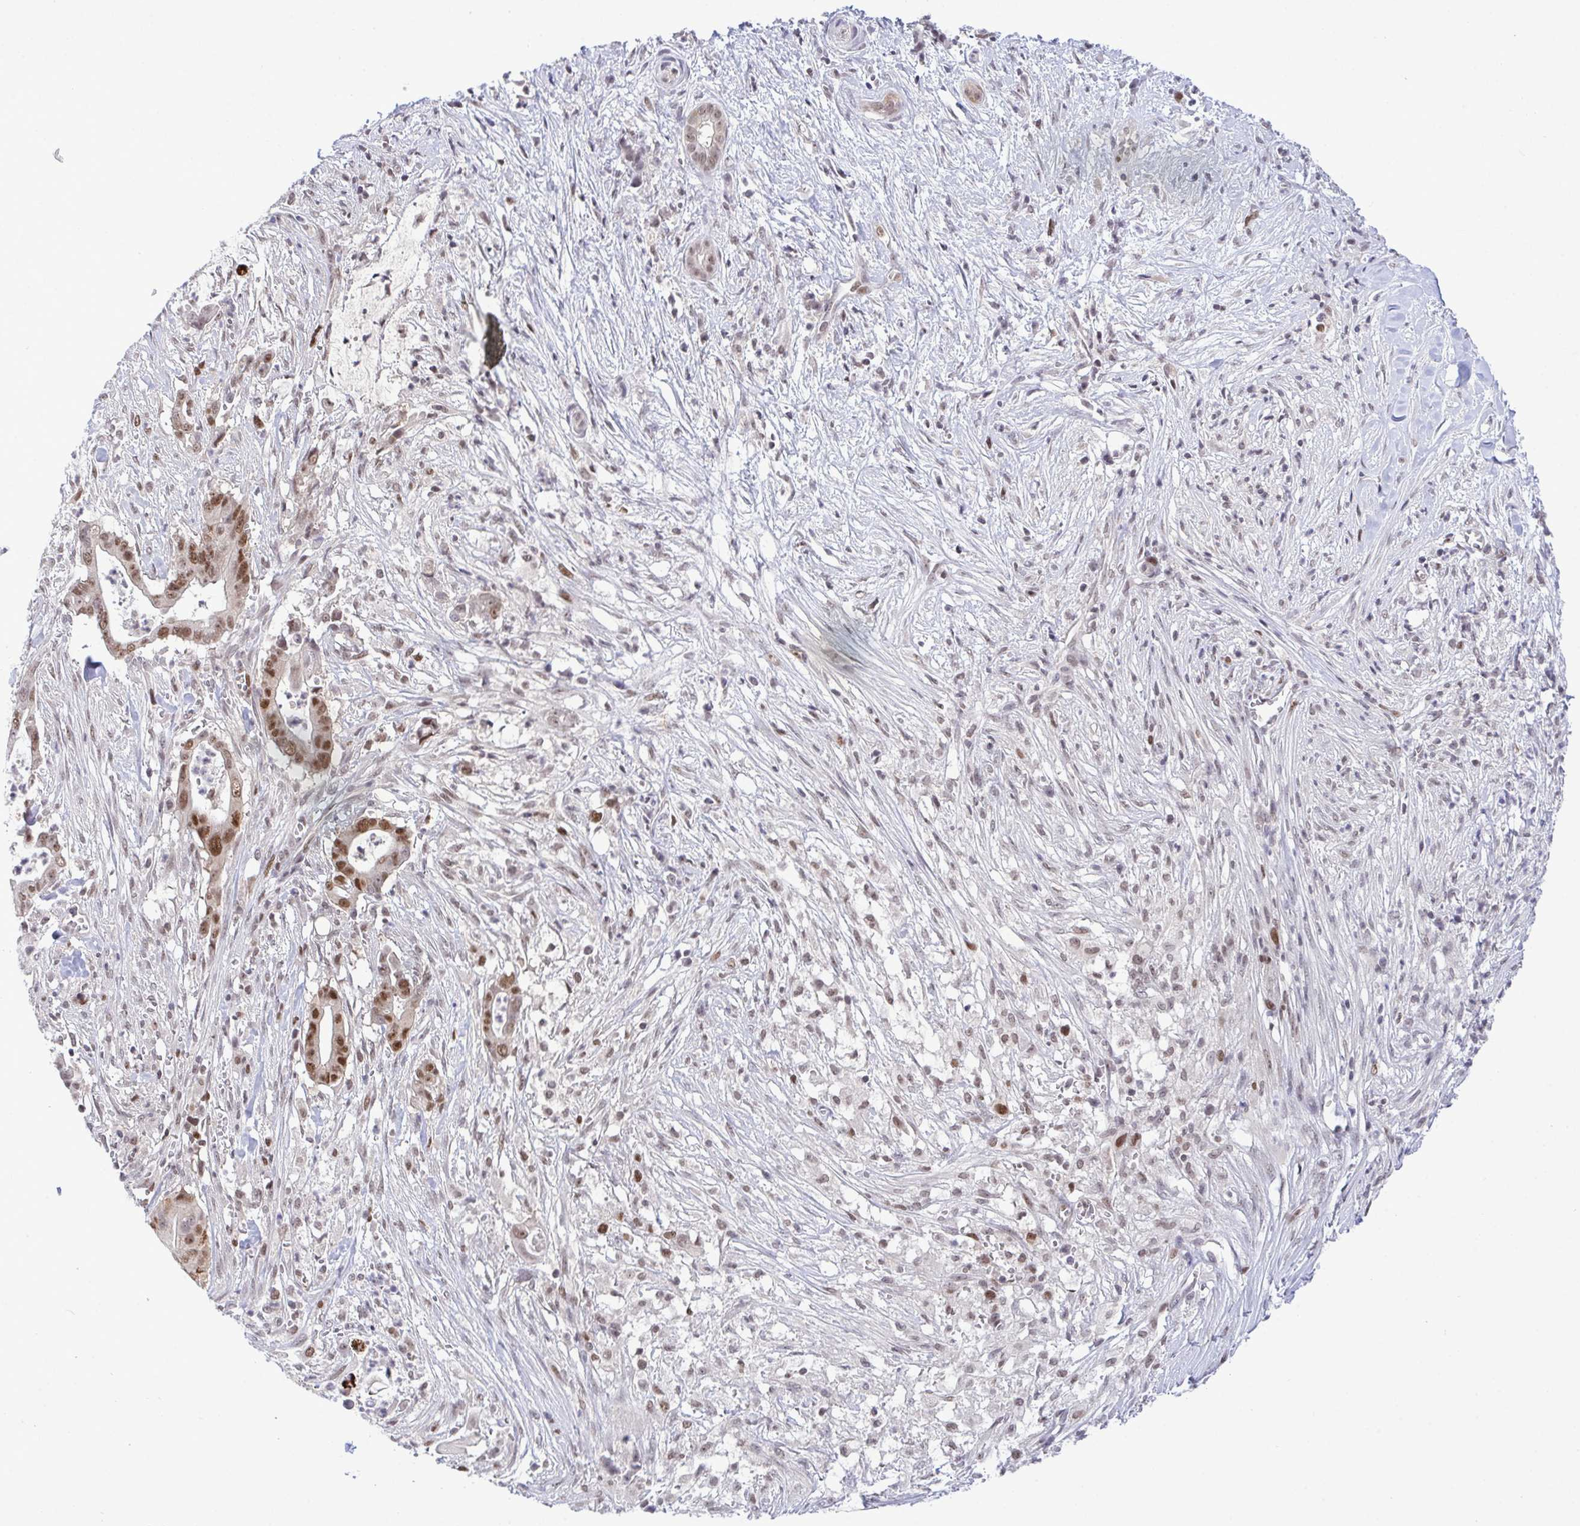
{"staining": {"intensity": "moderate", "quantity": ">75%", "location": "nuclear"}, "tissue": "pancreatic cancer", "cell_type": "Tumor cells", "image_type": "cancer", "snomed": [{"axis": "morphology", "description": "Adenocarcinoma, NOS"}, {"axis": "topography", "description": "Pancreas"}], "caption": "Human pancreatic cancer (adenocarcinoma) stained with a protein marker shows moderate staining in tumor cells.", "gene": "RFC4", "patient": {"sex": "male", "age": 61}}